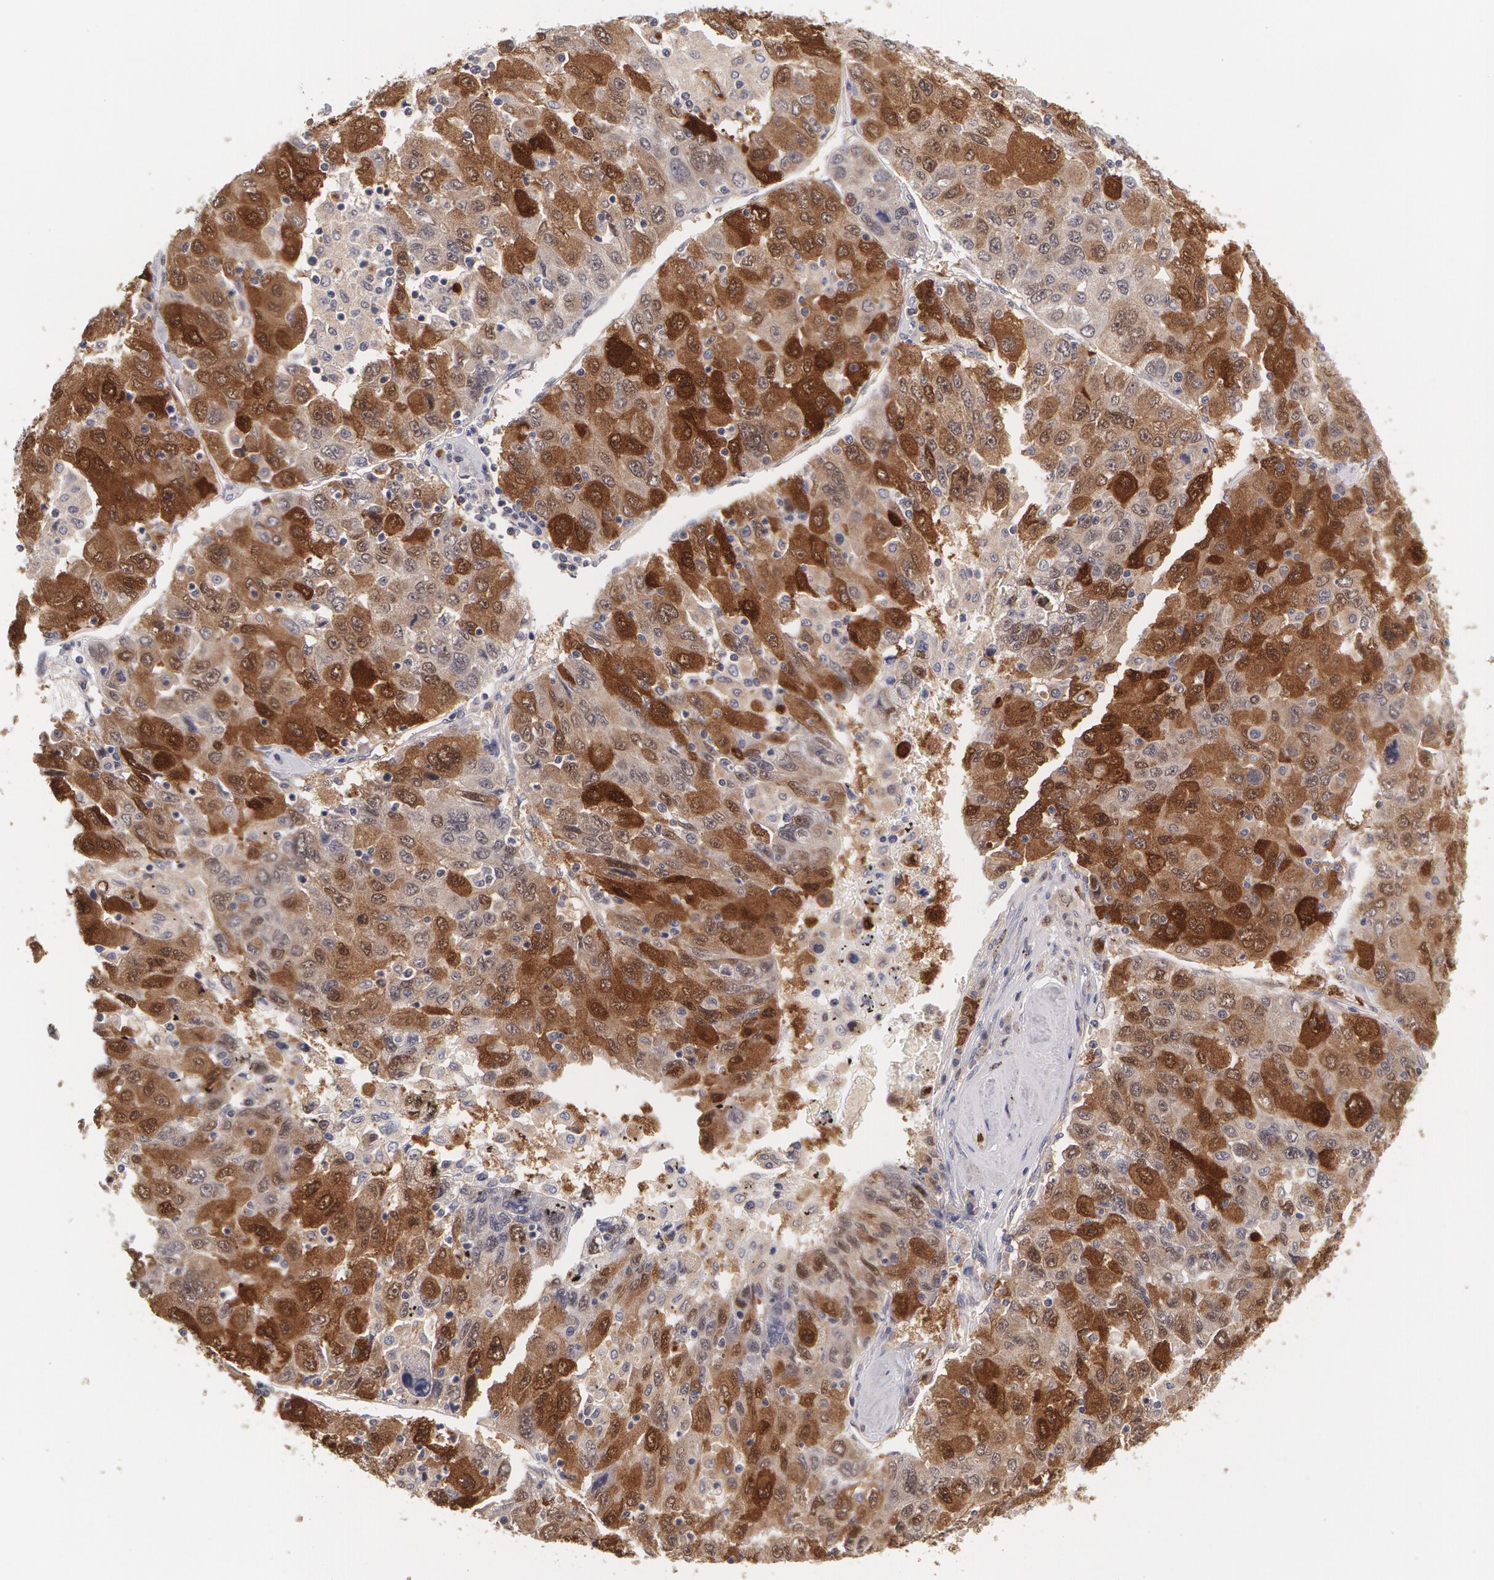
{"staining": {"intensity": "moderate", "quantity": "25%-75%", "location": "cytoplasmic/membranous,nuclear"}, "tissue": "liver cancer", "cell_type": "Tumor cells", "image_type": "cancer", "snomed": [{"axis": "morphology", "description": "Carcinoma, Hepatocellular, NOS"}, {"axis": "topography", "description": "Liver"}], "caption": "High-power microscopy captured an immunohistochemistry (IHC) photomicrograph of liver cancer, revealing moderate cytoplasmic/membranous and nuclear staining in about 25%-75% of tumor cells.", "gene": "TXNRD1", "patient": {"sex": "male", "age": 49}}